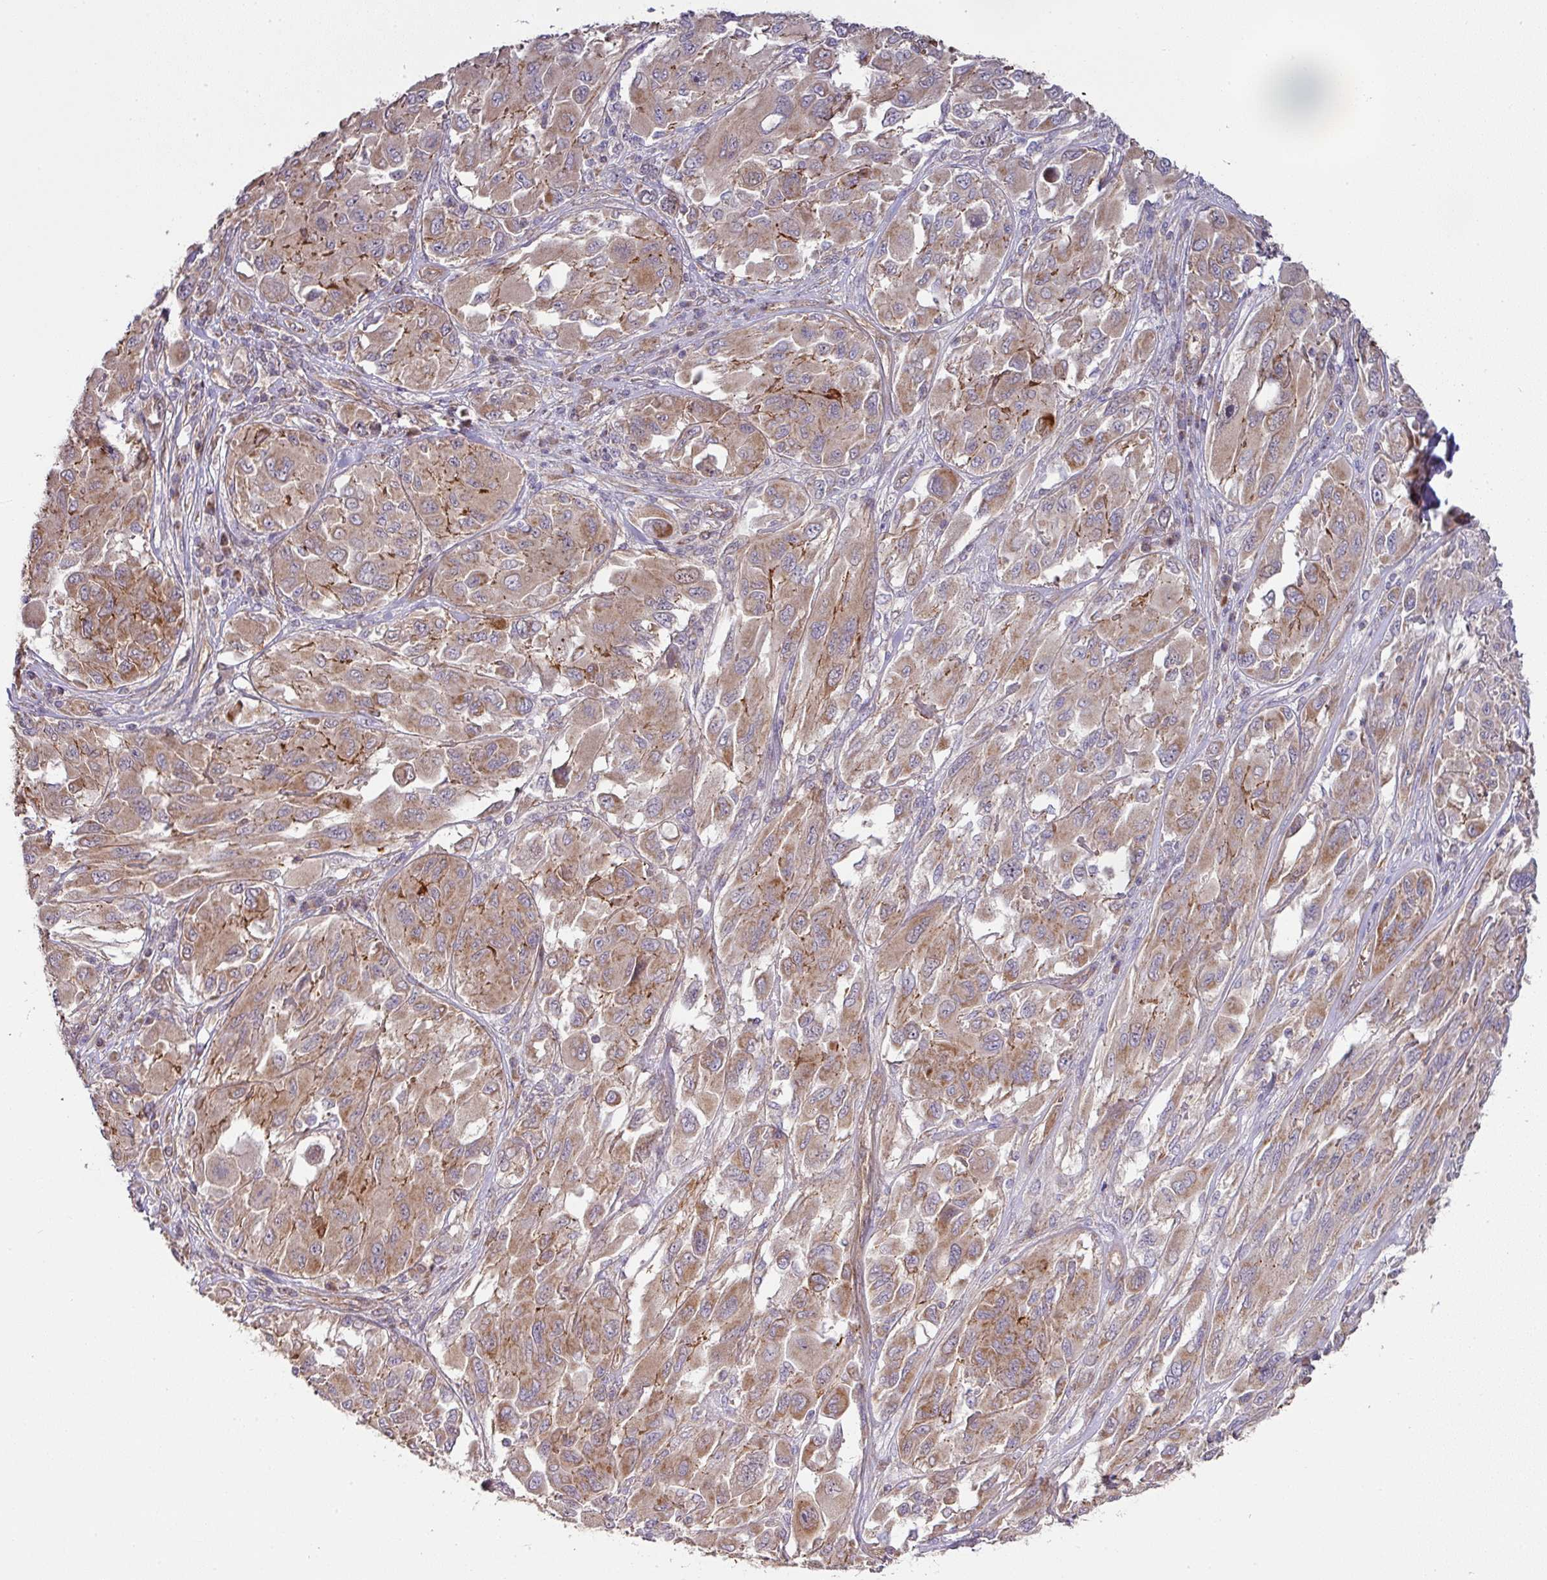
{"staining": {"intensity": "moderate", "quantity": ">75%", "location": "cytoplasmic/membranous"}, "tissue": "melanoma", "cell_type": "Tumor cells", "image_type": "cancer", "snomed": [{"axis": "morphology", "description": "Malignant melanoma, NOS"}, {"axis": "topography", "description": "Skin"}], "caption": "Human malignant melanoma stained for a protein (brown) reveals moderate cytoplasmic/membranous positive staining in approximately >75% of tumor cells.", "gene": "STK35", "patient": {"sex": "female", "age": 91}}